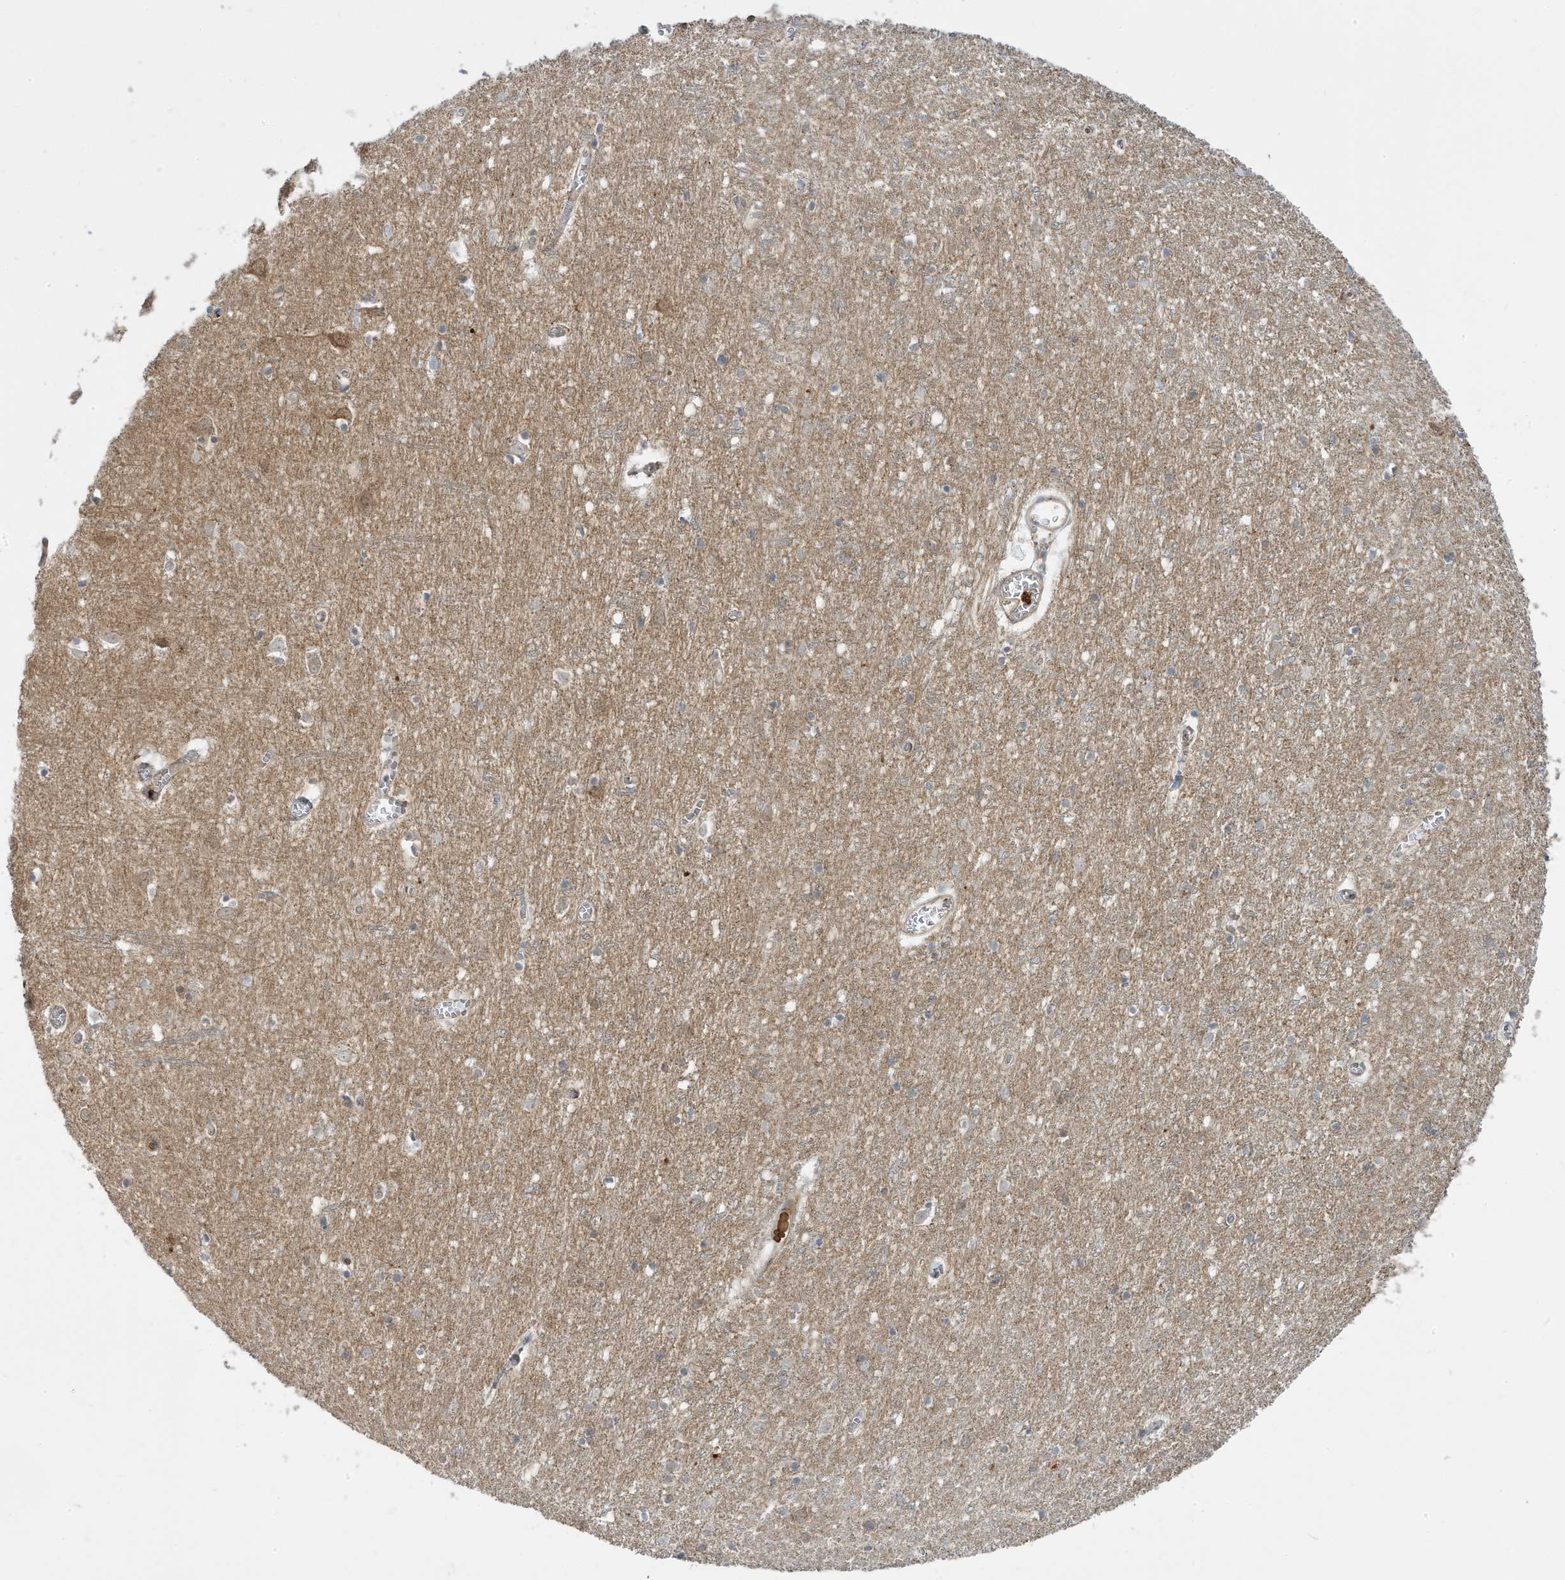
{"staining": {"intensity": "weak", "quantity": "25%-75%", "location": "cytoplasmic/membranous"}, "tissue": "cerebral cortex", "cell_type": "Endothelial cells", "image_type": "normal", "snomed": [{"axis": "morphology", "description": "Normal tissue, NOS"}, {"axis": "topography", "description": "Cerebral cortex"}], "caption": "IHC (DAB (3,3'-diaminobenzidine)) staining of normal cerebral cortex demonstrates weak cytoplasmic/membranous protein expression in approximately 25%-75% of endothelial cells. (Stains: DAB in brown, nuclei in blue, Microscopy: brightfield microscopy at high magnification).", "gene": "STAM", "patient": {"sex": "female", "age": 64}}